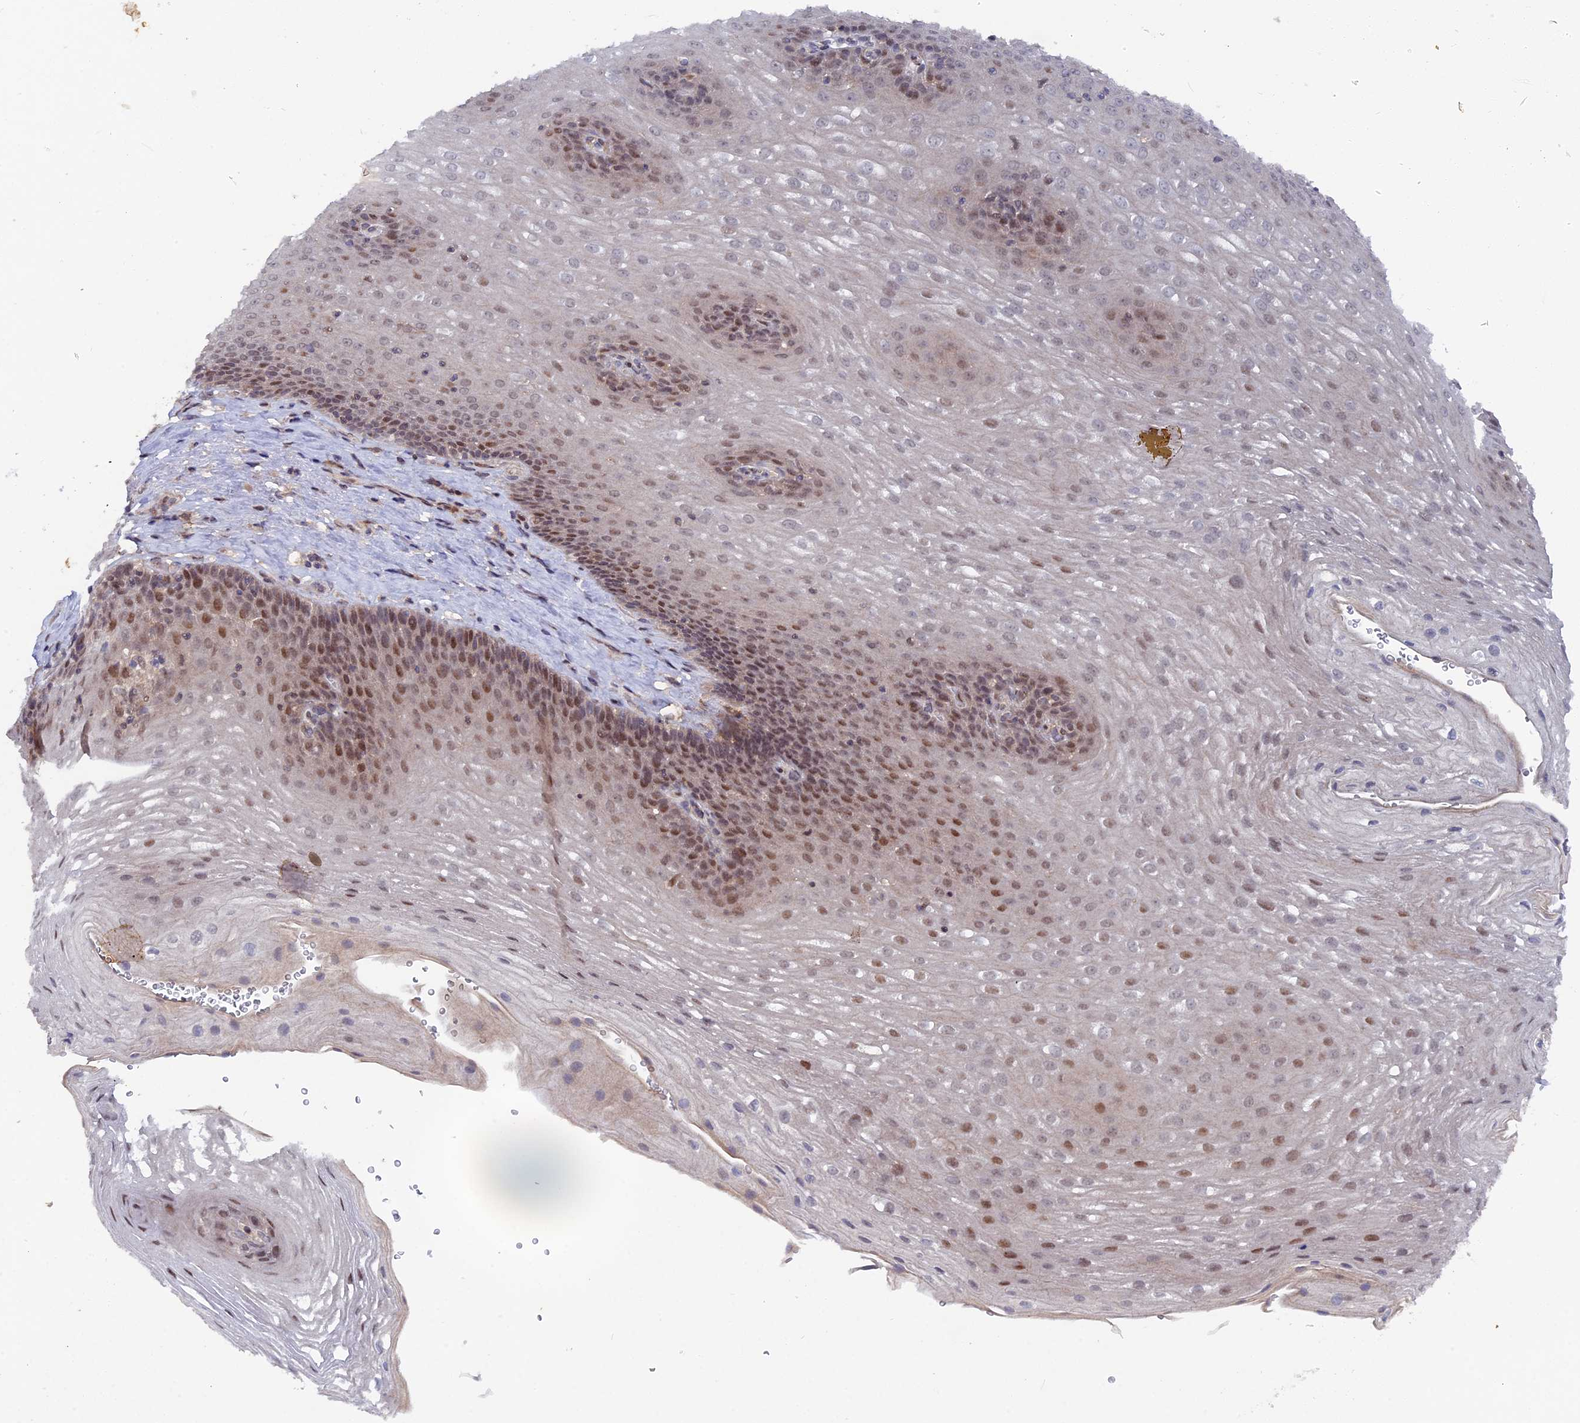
{"staining": {"intensity": "moderate", "quantity": "25%-75%", "location": "nuclear"}, "tissue": "esophagus", "cell_type": "Squamous epithelial cells", "image_type": "normal", "snomed": [{"axis": "morphology", "description": "Normal tissue, NOS"}, {"axis": "topography", "description": "Esophagus"}], "caption": "Esophagus stained with a brown dye reveals moderate nuclear positive expression in approximately 25%-75% of squamous epithelial cells.", "gene": "TMC5", "patient": {"sex": "female", "age": 66}}